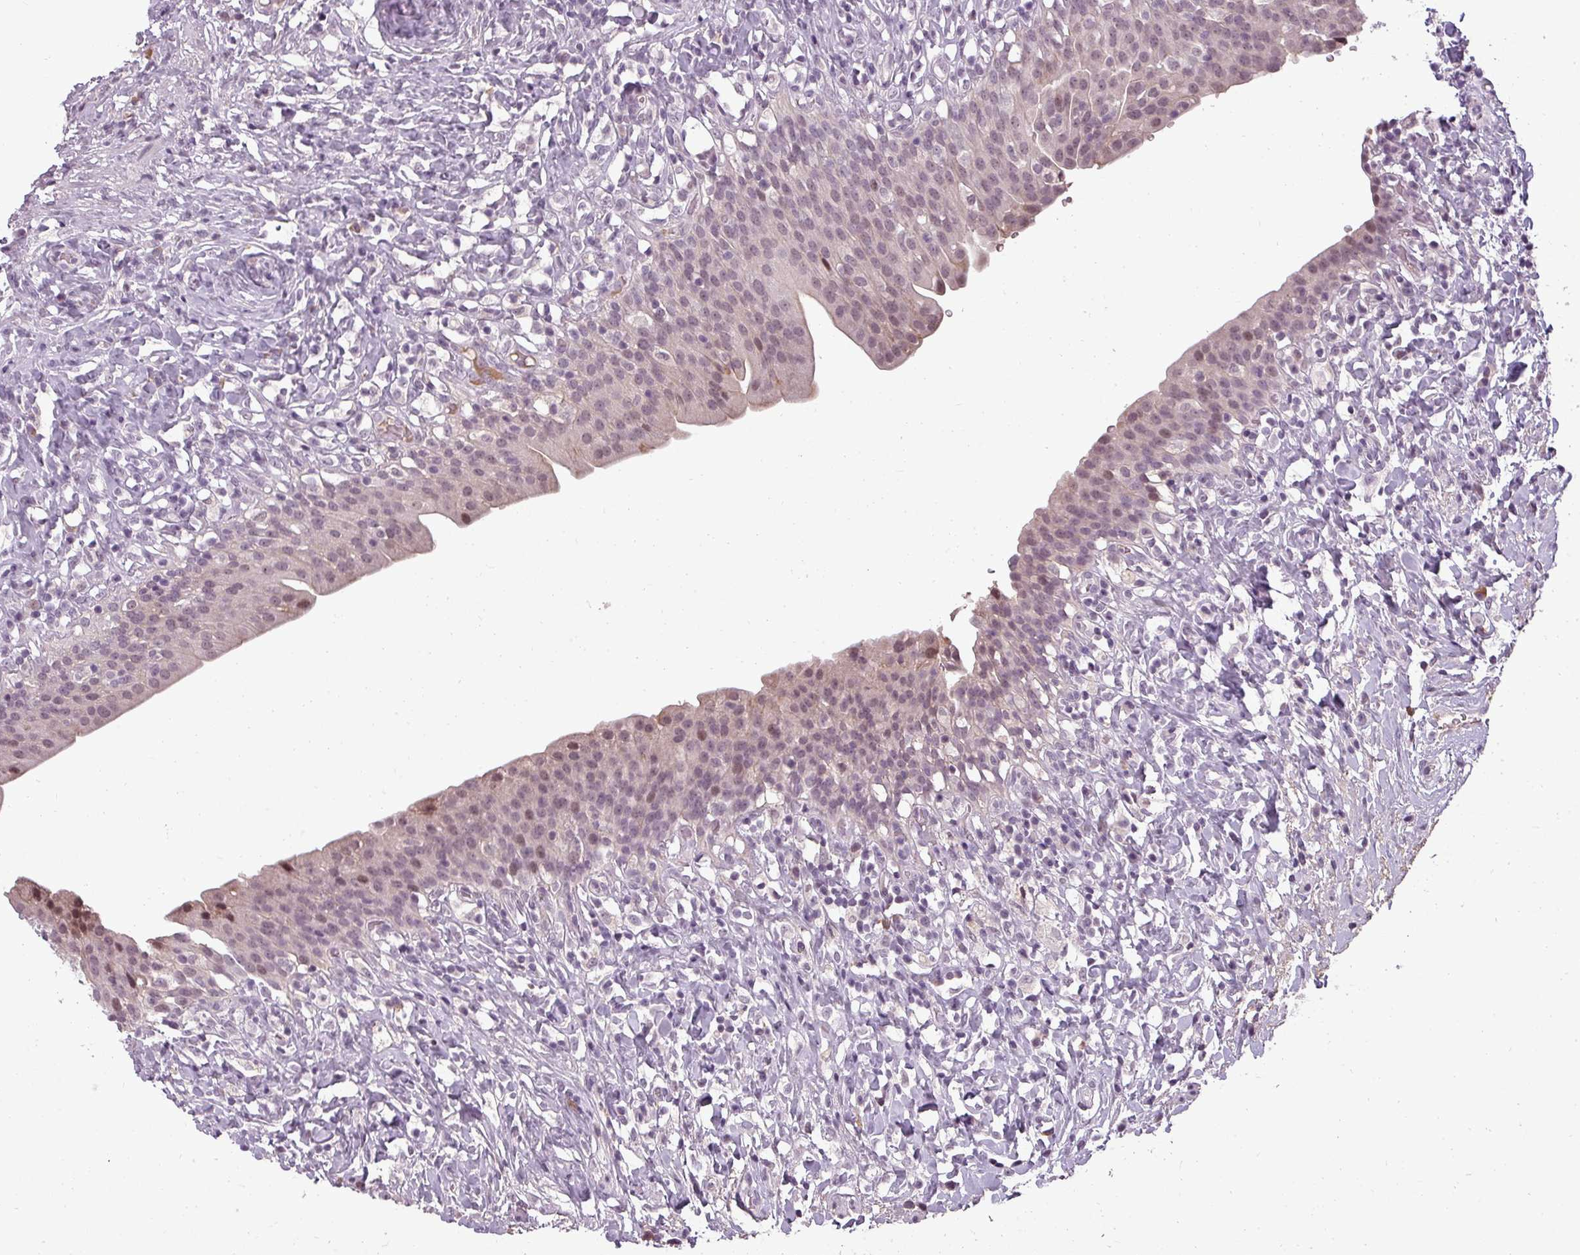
{"staining": {"intensity": "moderate", "quantity": "25%-75%", "location": "cytoplasmic/membranous,nuclear"}, "tissue": "urinary bladder", "cell_type": "Urothelial cells", "image_type": "normal", "snomed": [{"axis": "morphology", "description": "Normal tissue, NOS"}, {"axis": "morphology", "description": "Inflammation, NOS"}, {"axis": "topography", "description": "Urinary bladder"}], "caption": "A high-resolution image shows immunohistochemistry staining of benign urinary bladder, which shows moderate cytoplasmic/membranous,nuclear staining in approximately 25%-75% of urothelial cells. The staining is performed using DAB (3,3'-diaminobenzidine) brown chromogen to label protein expression. The nuclei are counter-stained blue using hematoxylin.", "gene": "BCAS3", "patient": {"sex": "male", "age": 64}}